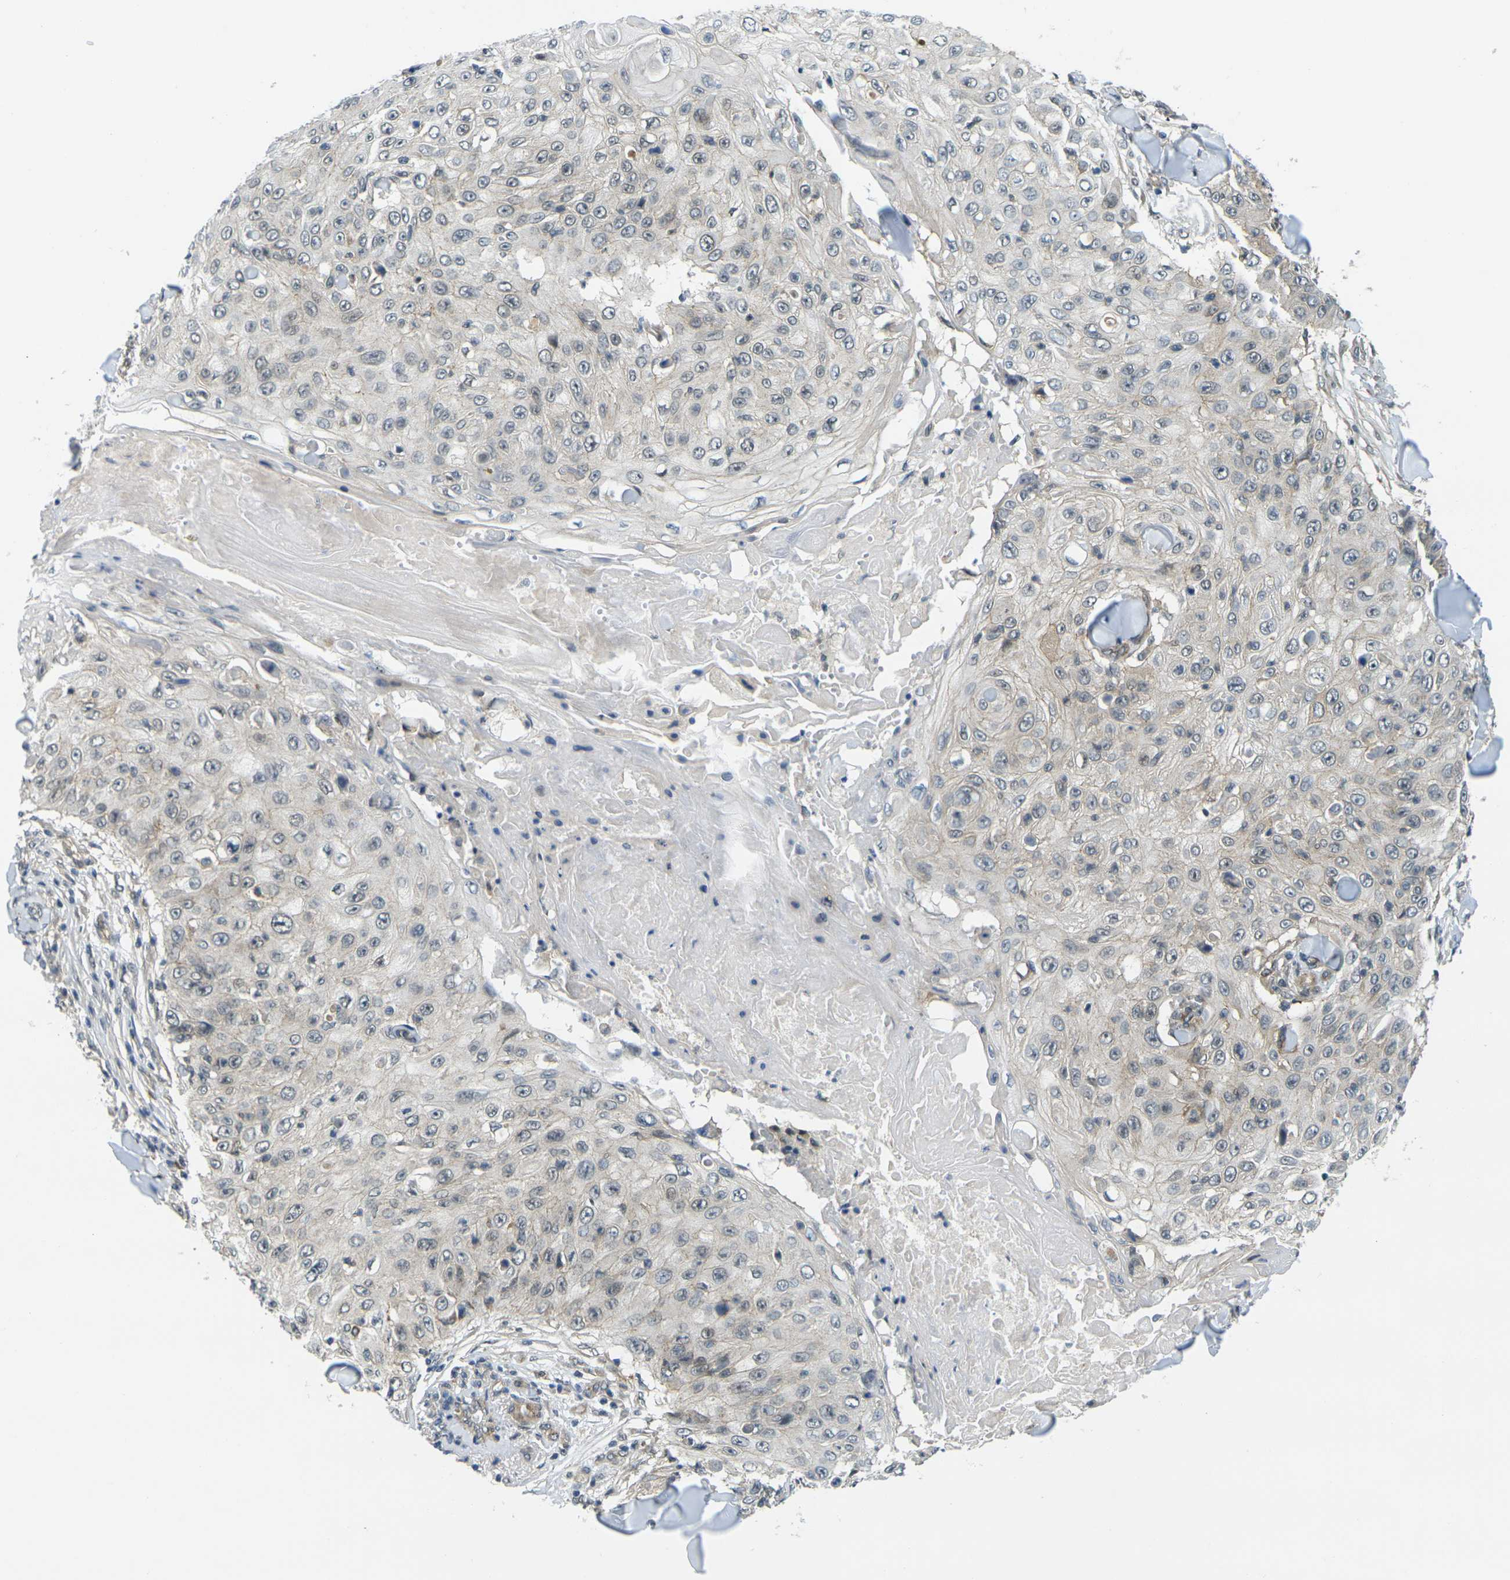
{"staining": {"intensity": "weak", "quantity": "25%-75%", "location": "cytoplasmic/membranous"}, "tissue": "skin cancer", "cell_type": "Tumor cells", "image_type": "cancer", "snomed": [{"axis": "morphology", "description": "Squamous cell carcinoma, NOS"}, {"axis": "topography", "description": "Skin"}], "caption": "Squamous cell carcinoma (skin) stained for a protein (brown) demonstrates weak cytoplasmic/membranous positive positivity in approximately 25%-75% of tumor cells.", "gene": "KCTD10", "patient": {"sex": "male", "age": 86}}